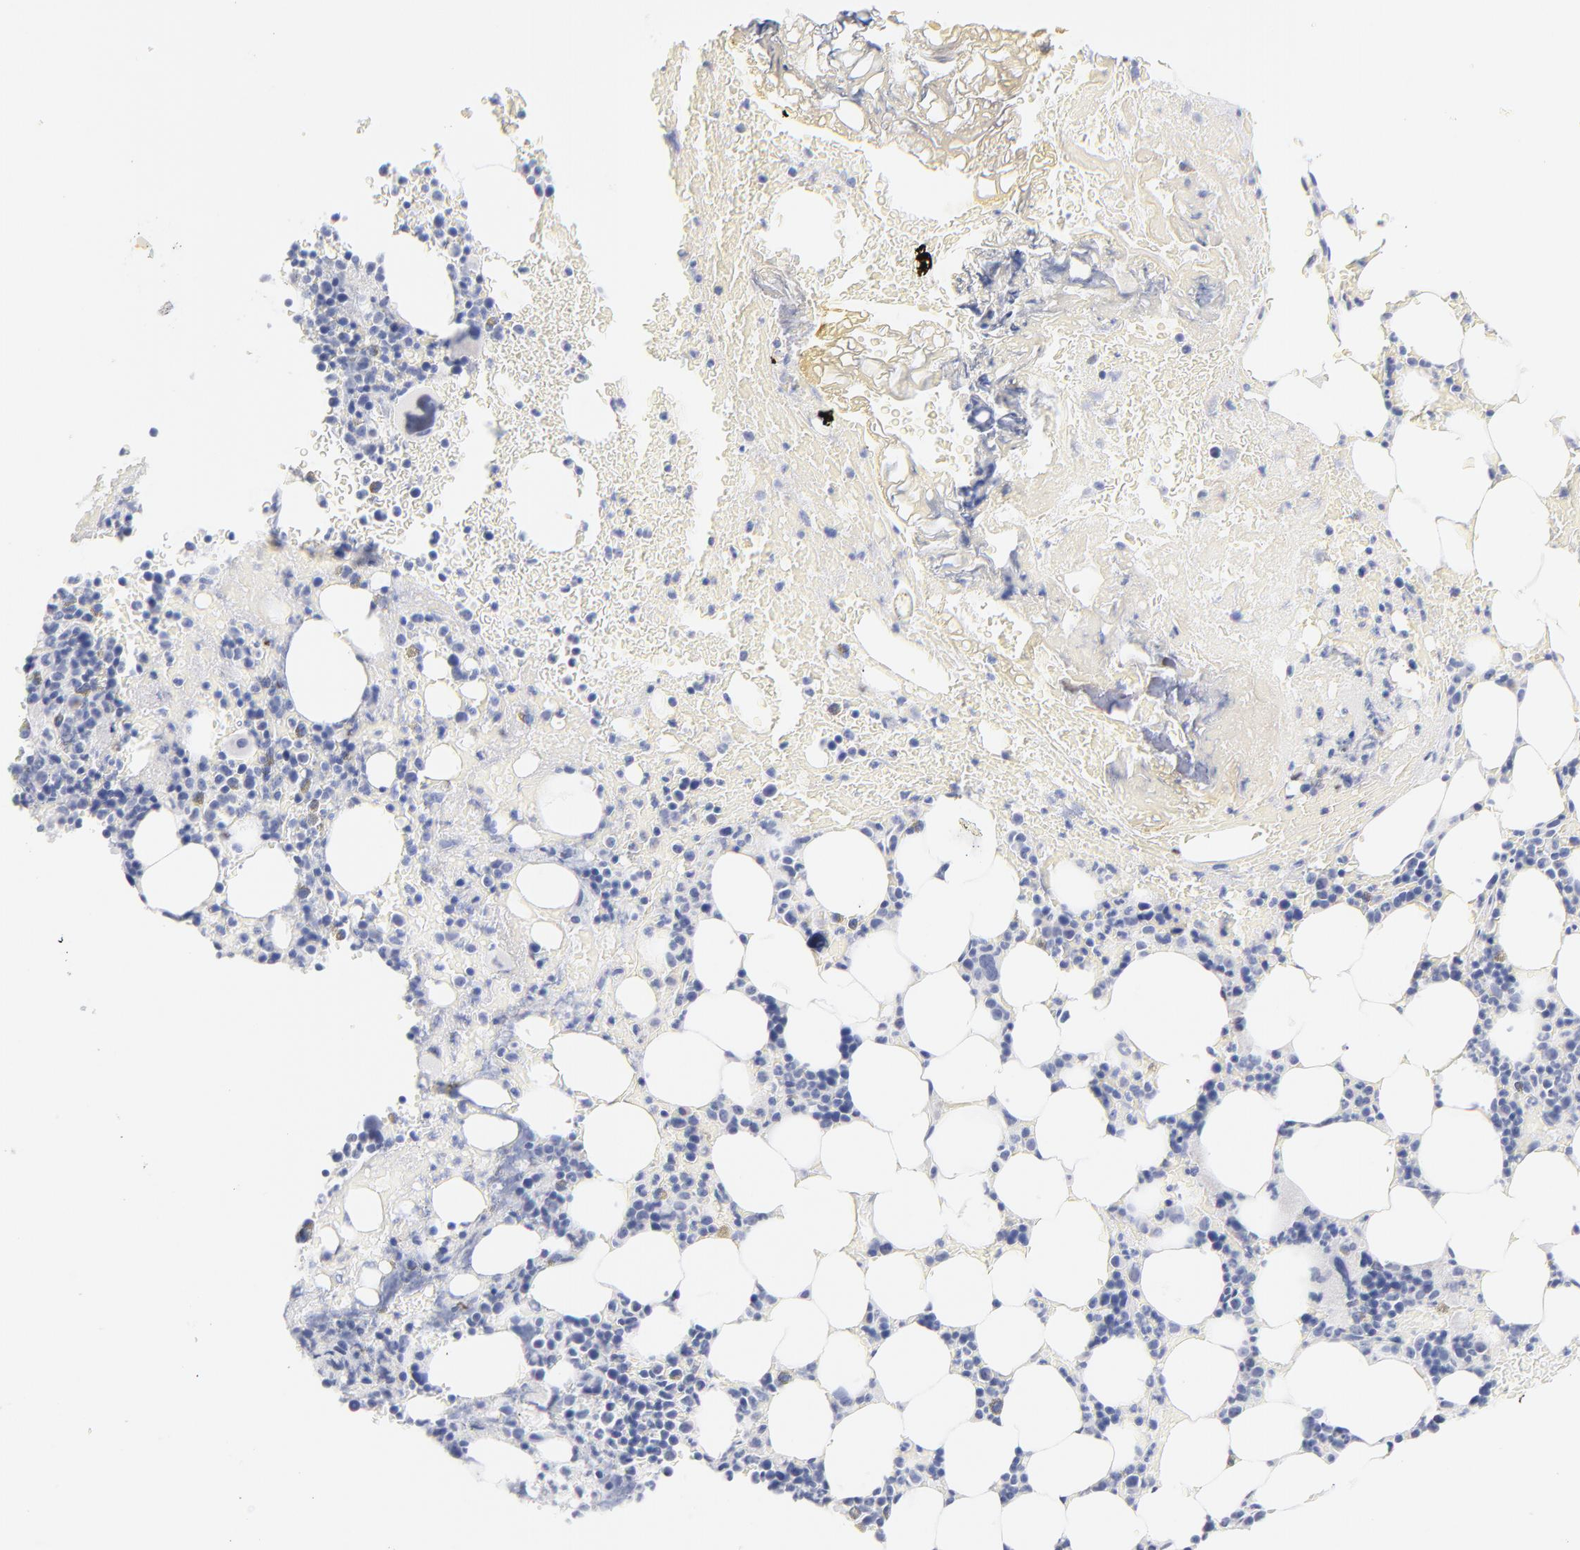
{"staining": {"intensity": "negative", "quantity": "none", "location": "none"}, "tissue": "bone marrow", "cell_type": "Hematopoietic cells", "image_type": "normal", "snomed": [{"axis": "morphology", "description": "Normal tissue, NOS"}, {"axis": "topography", "description": "Bone marrow"}], "caption": "Immunohistochemistry (IHC) image of unremarkable bone marrow: human bone marrow stained with DAB (3,3'-diaminobenzidine) shows no significant protein positivity in hematopoietic cells.", "gene": "KHNYN", "patient": {"sex": "female", "age": 73}}